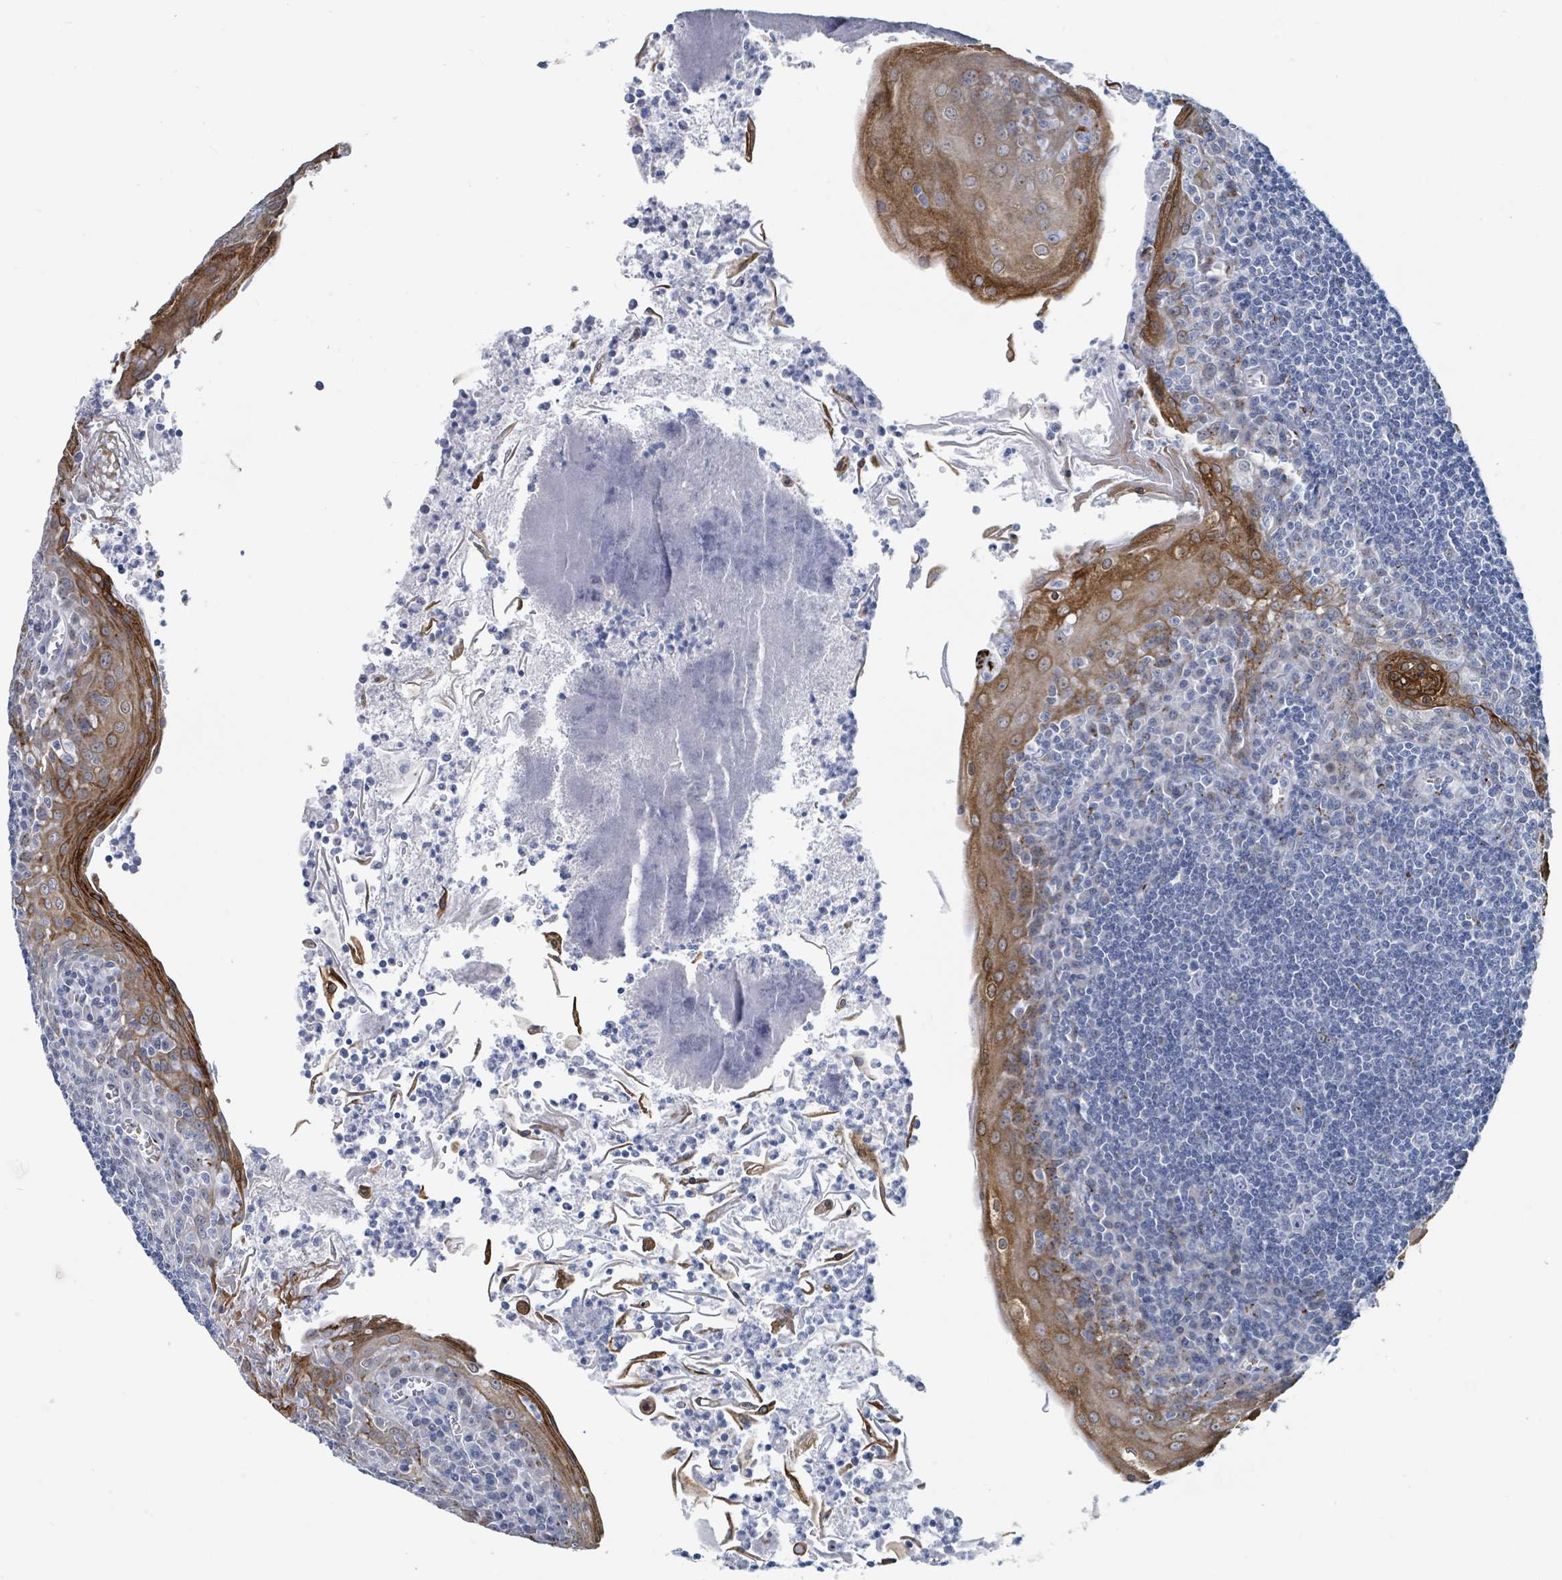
{"staining": {"intensity": "weak", "quantity": "<25%", "location": "nuclear"}, "tissue": "tonsil", "cell_type": "Germinal center cells", "image_type": "normal", "snomed": [{"axis": "morphology", "description": "Normal tissue, NOS"}, {"axis": "topography", "description": "Tonsil"}], "caption": "This micrograph is of unremarkable tonsil stained with immunohistochemistry to label a protein in brown with the nuclei are counter-stained blue. There is no positivity in germinal center cells. Brightfield microscopy of immunohistochemistry (IHC) stained with DAB (brown) and hematoxylin (blue), captured at high magnification.", "gene": "DCAF5", "patient": {"sex": "male", "age": 27}}